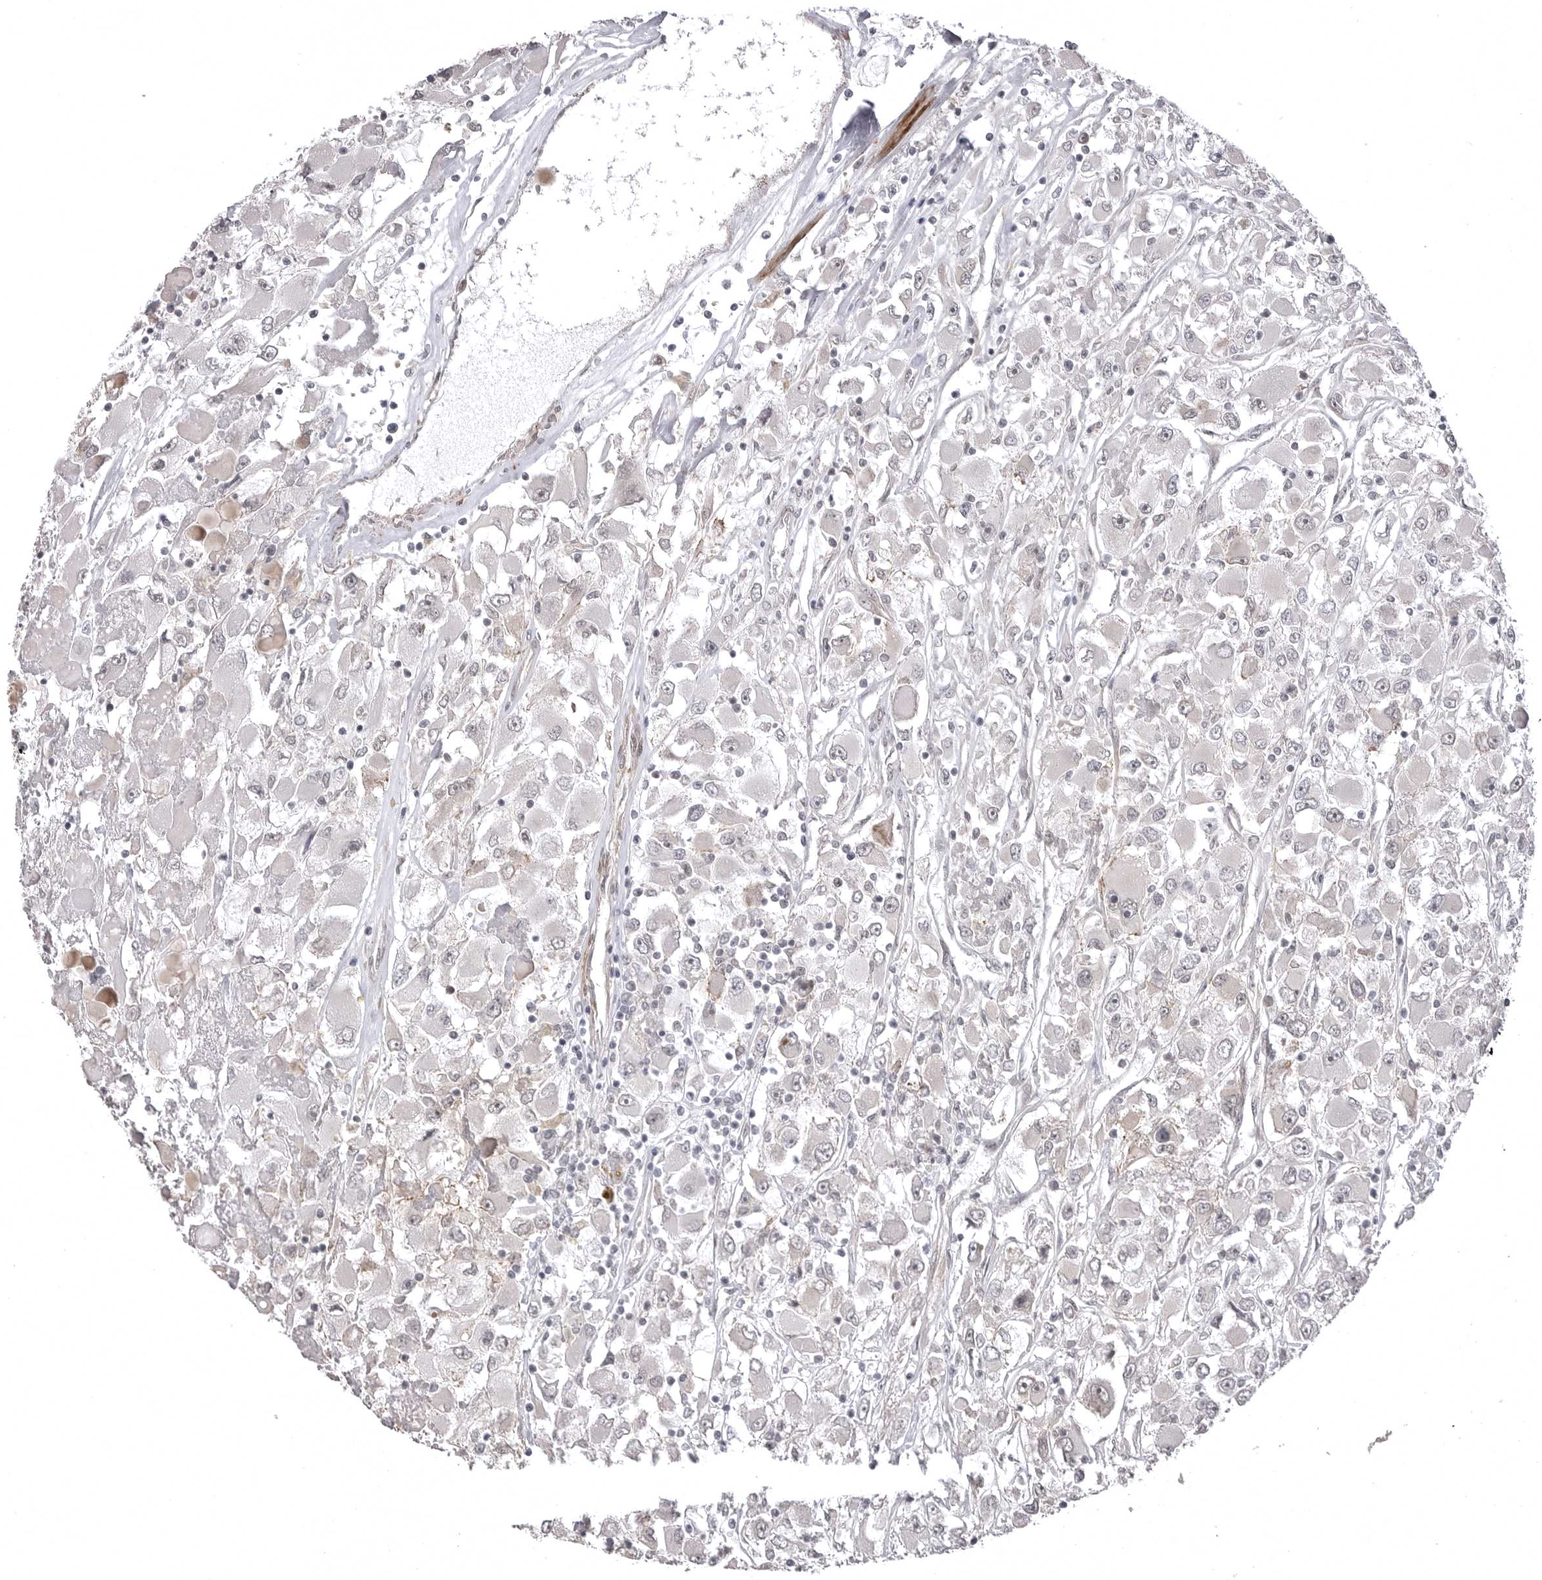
{"staining": {"intensity": "negative", "quantity": "none", "location": "none"}, "tissue": "renal cancer", "cell_type": "Tumor cells", "image_type": "cancer", "snomed": [{"axis": "morphology", "description": "Adenocarcinoma, NOS"}, {"axis": "topography", "description": "Kidney"}], "caption": "Renal cancer (adenocarcinoma) stained for a protein using immunohistochemistry (IHC) reveals no positivity tumor cells.", "gene": "SORBS1", "patient": {"sex": "female", "age": 52}}